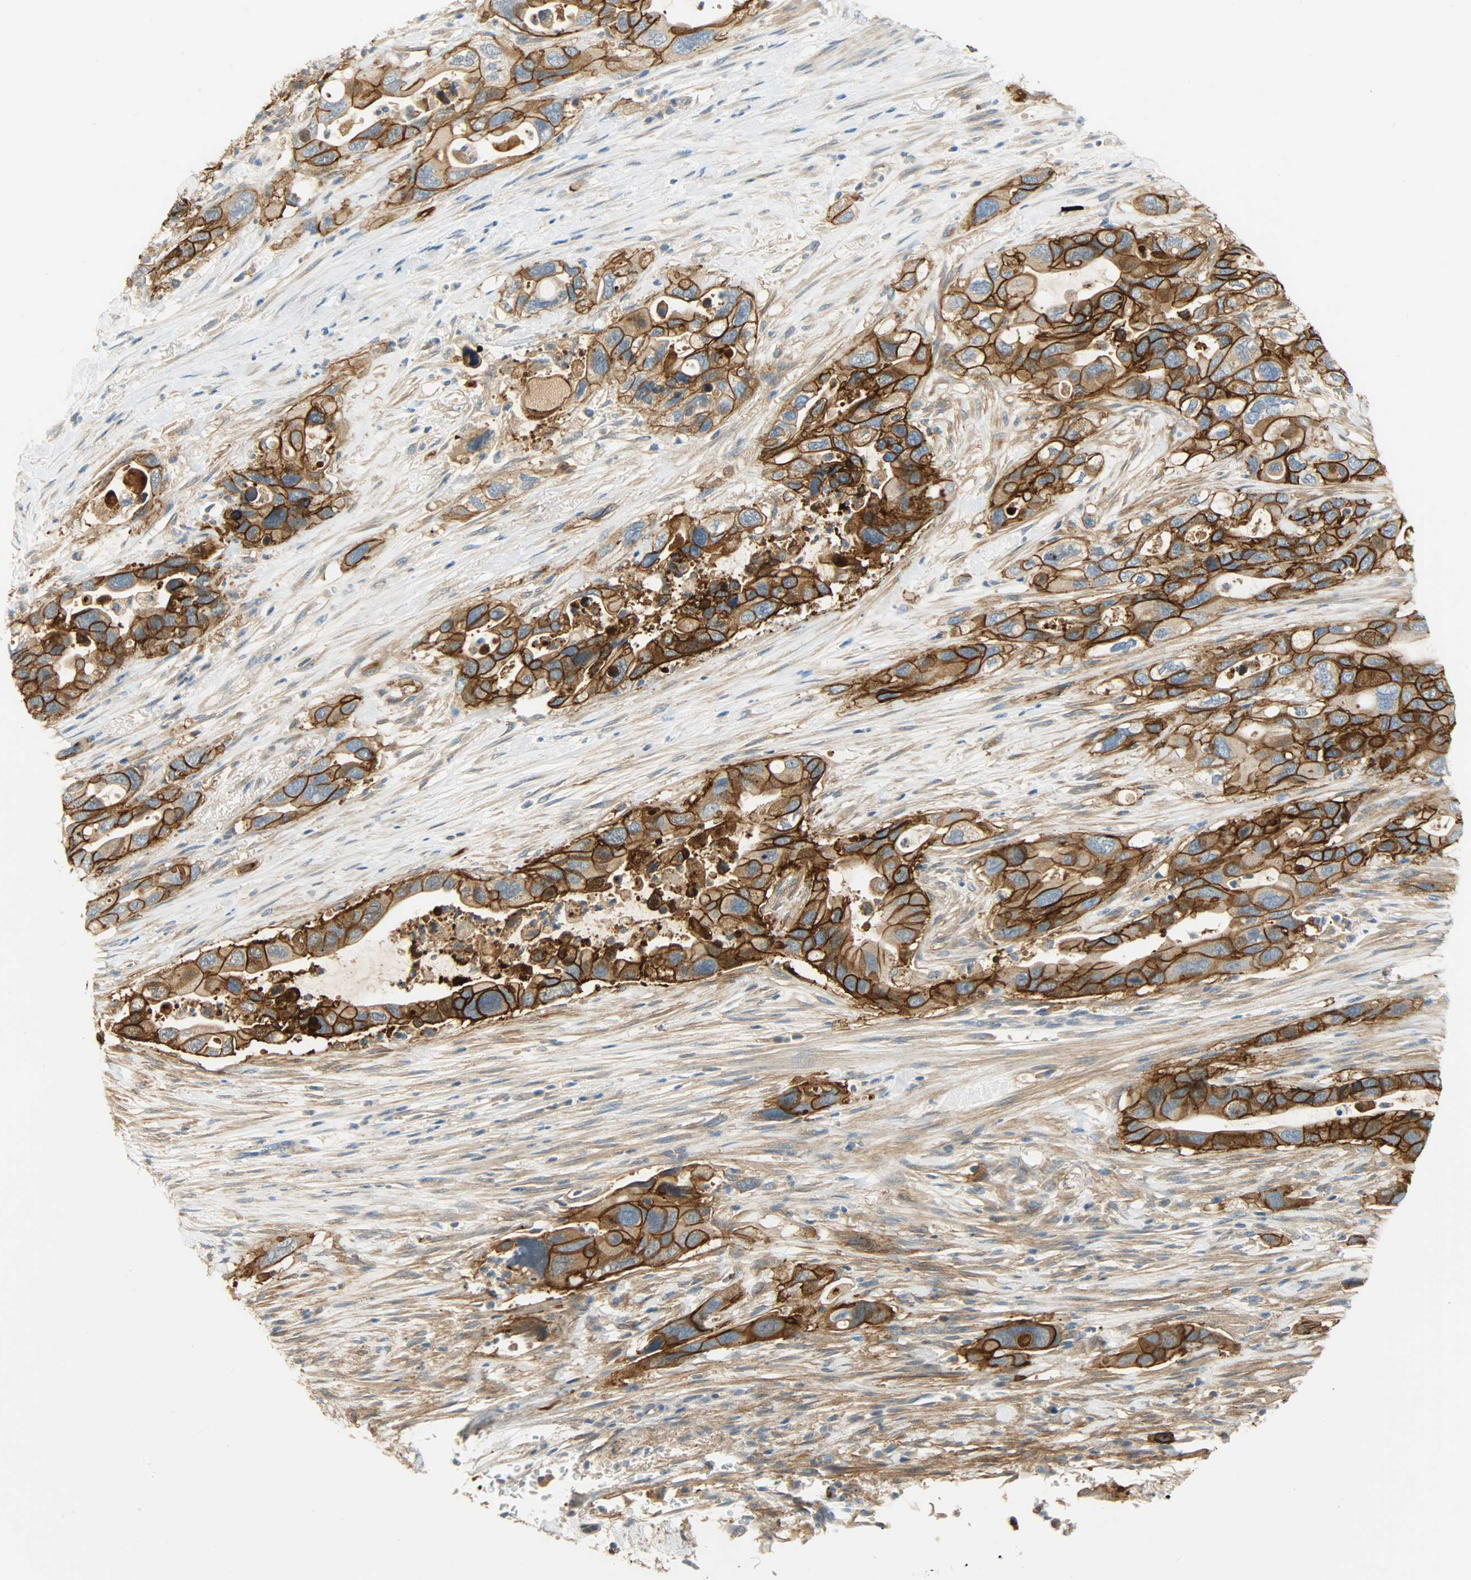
{"staining": {"intensity": "strong", "quantity": ">75%", "location": "cytoplasmic/membranous"}, "tissue": "pancreatic cancer", "cell_type": "Tumor cells", "image_type": "cancer", "snomed": [{"axis": "morphology", "description": "Adenocarcinoma, NOS"}, {"axis": "topography", "description": "Pancreas"}], "caption": "Immunohistochemical staining of human pancreatic adenocarcinoma reveals high levels of strong cytoplasmic/membranous protein expression in approximately >75% of tumor cells.", "gene": "DSG2", "patient": {"sex": "female", "age": 71}}